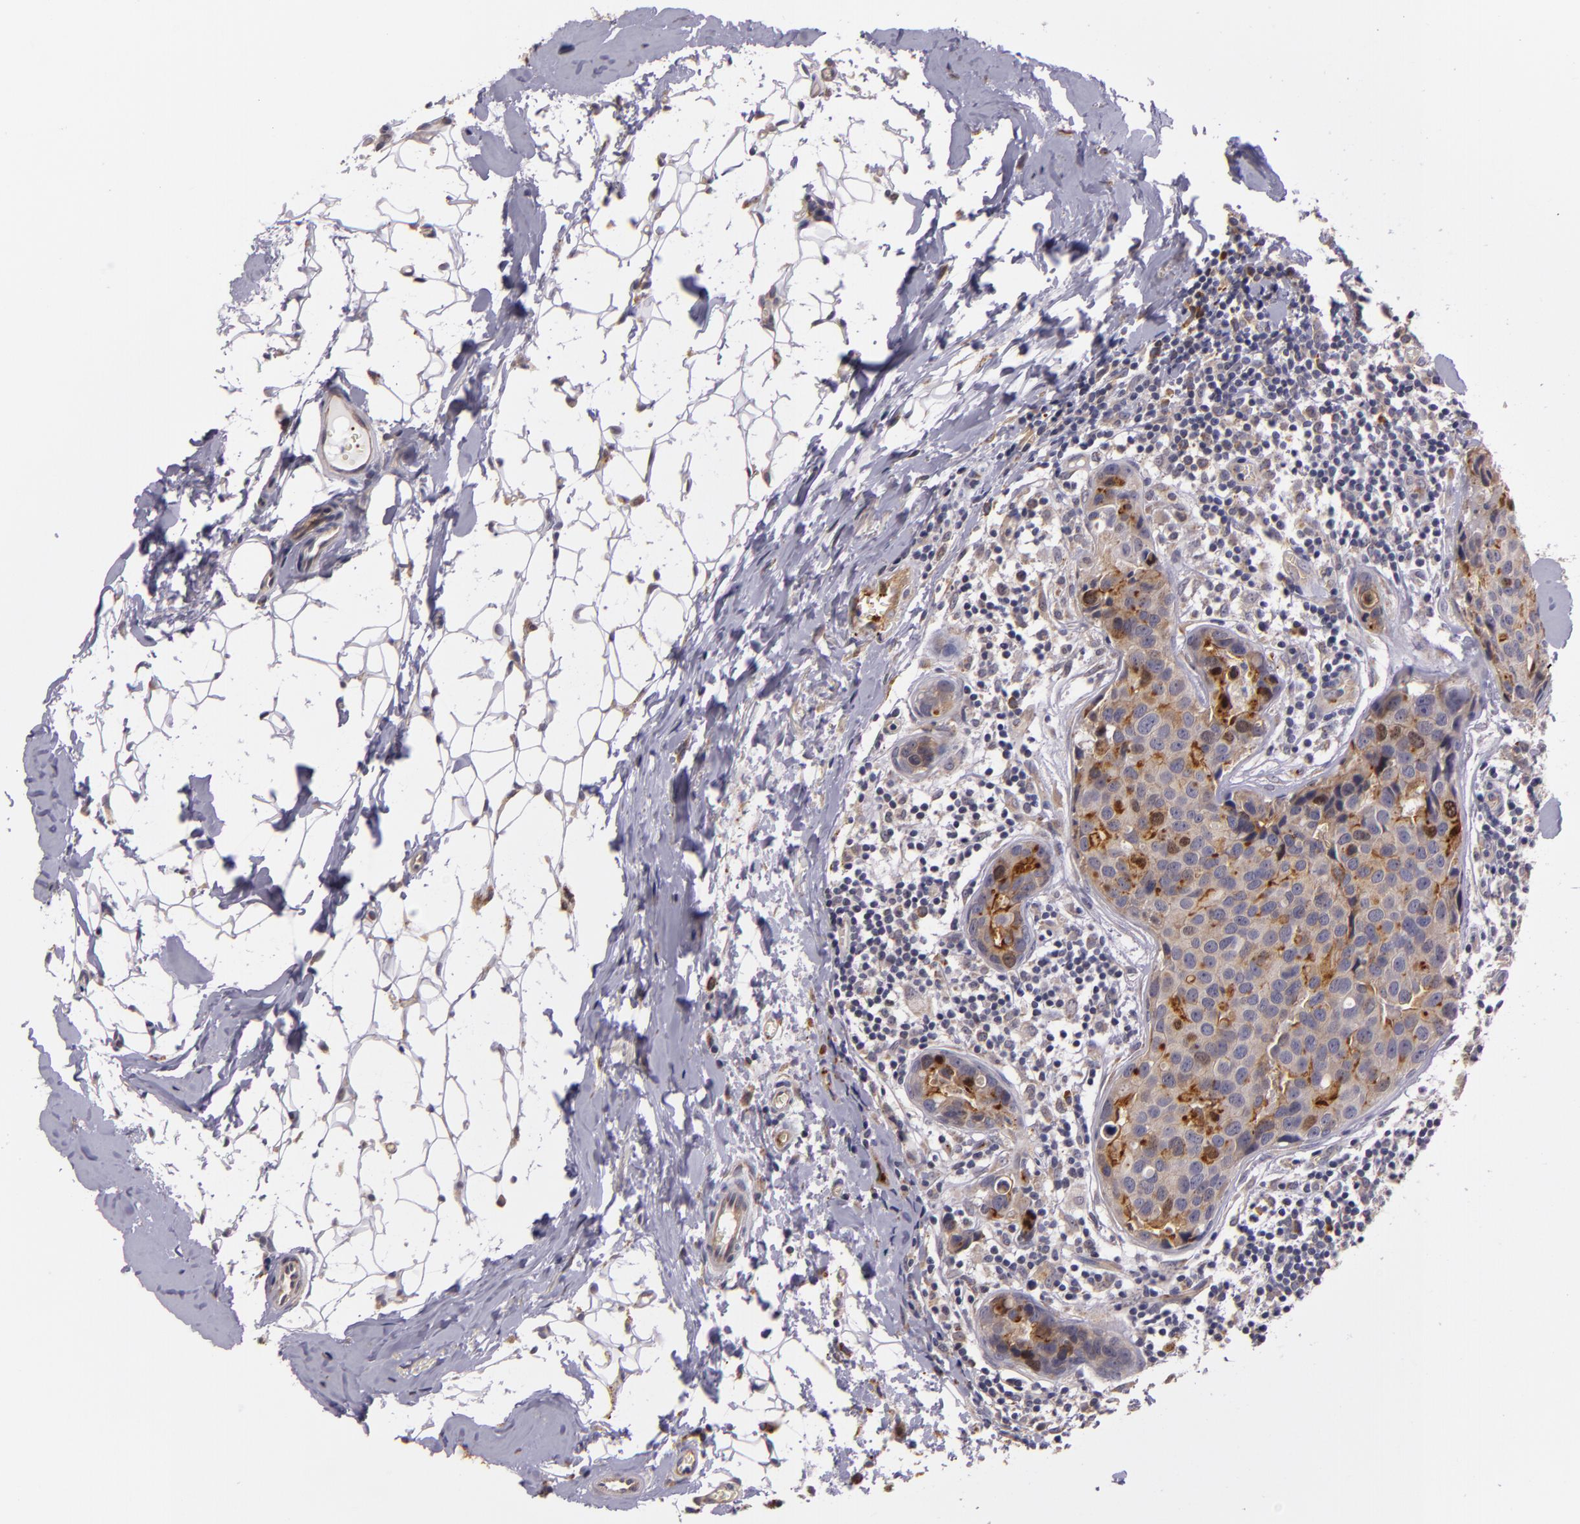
{"staining": {"intensity": "strong", "quantity": "<25%", "location": "cytoplasmic/membranous"}, "tissue": "breast cancer", "cell_type": "Tumor cells", "image_type": "cancer", "snomed": [{"axis": "morphology", "description": "Duct carcinoma"}, {"axis": "topography", "description": "Breast"}], "caption": "Protein expression analysis of human breast cancer reveals strong cytoplasmic/membranous staining in approximately <25% of tumor cells. (DAB (3,3'-diaminobenzidine) IHC, brown staining for protein, blue staining for nuclei).", "gene": "SYTL4", "patient": {"sex": "female", "age": 24}}